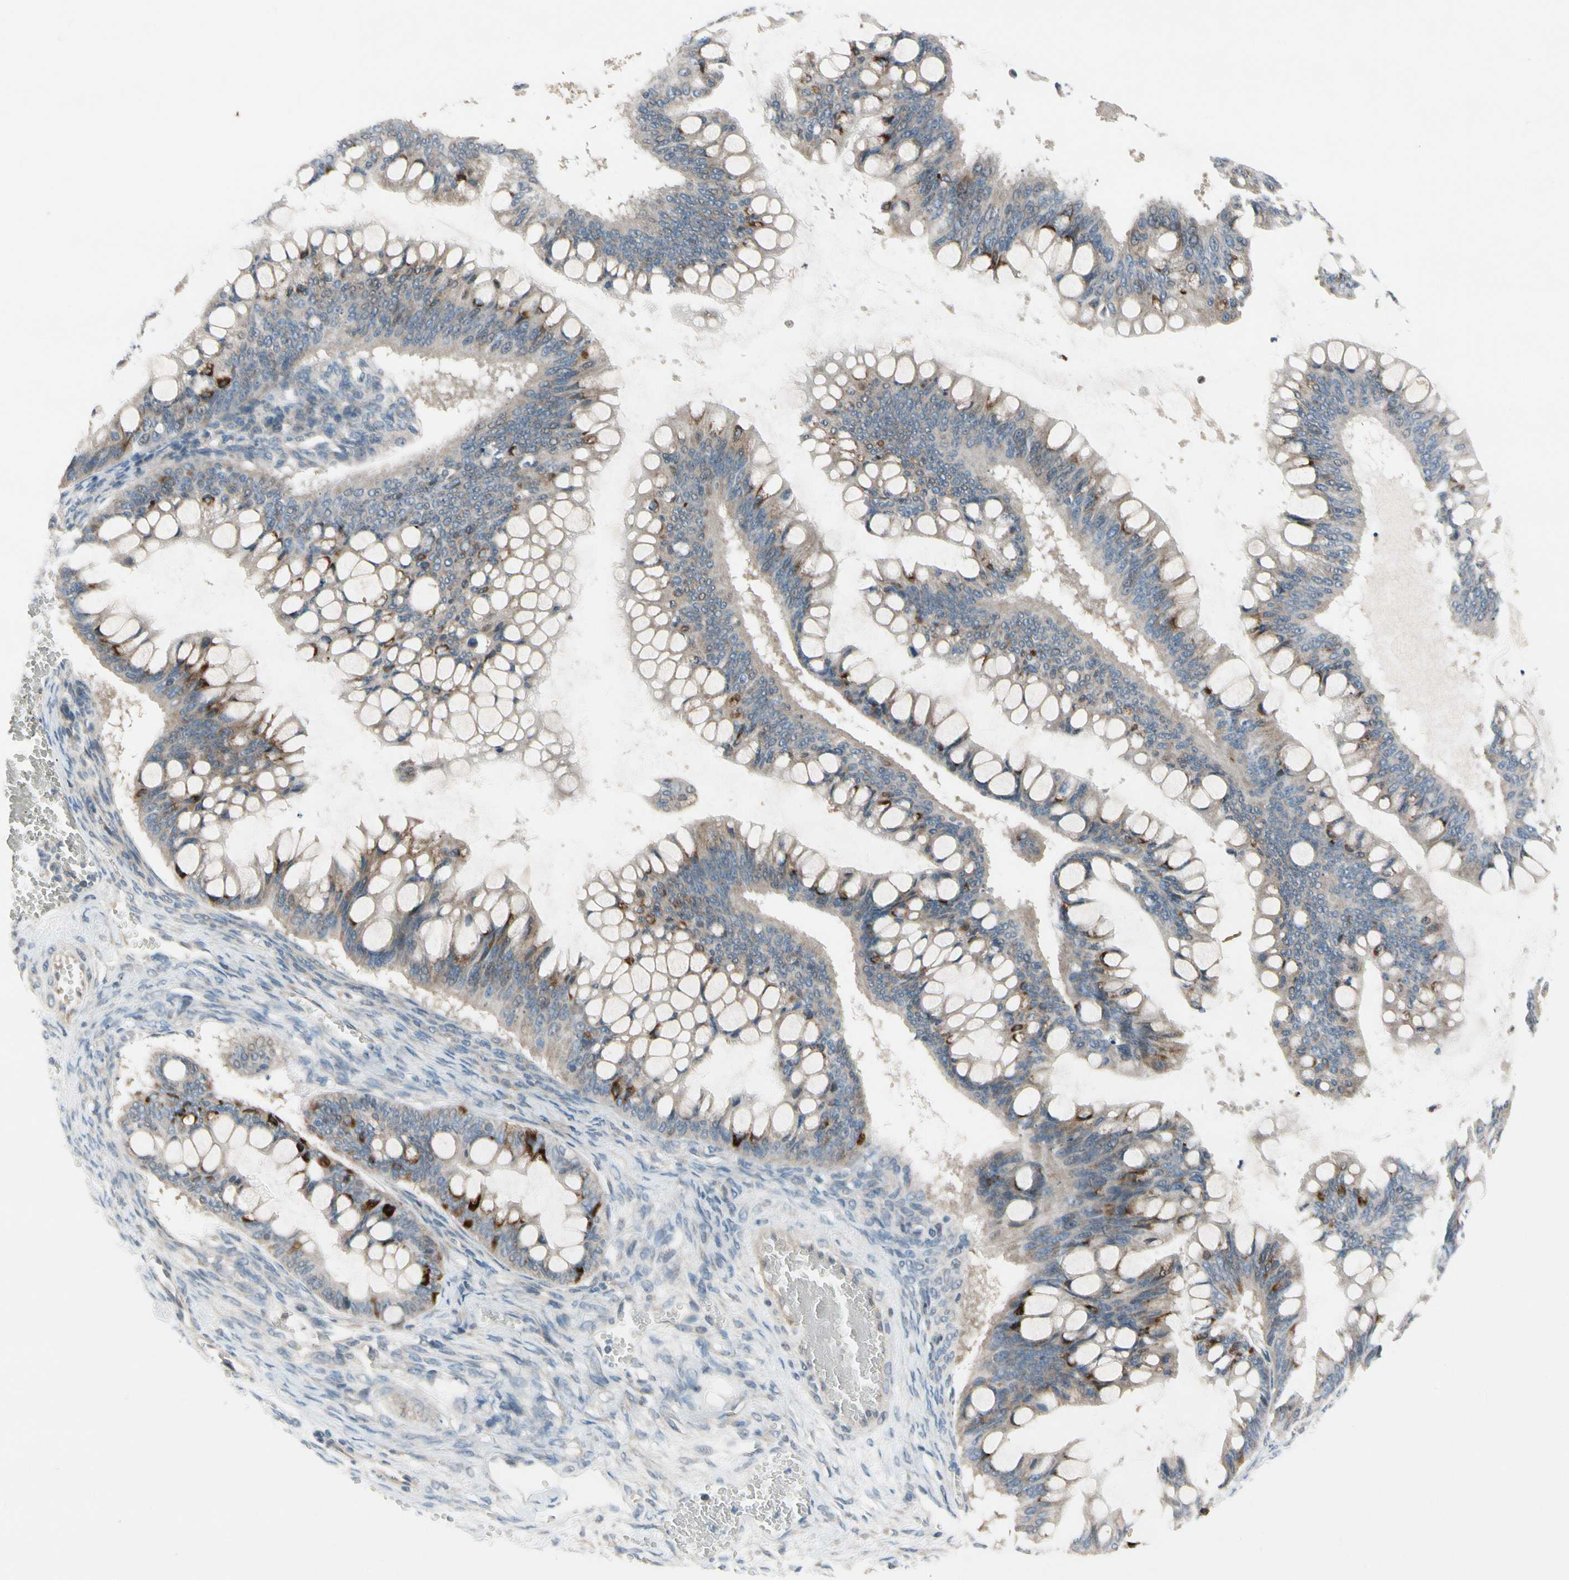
{"staining": {"intensity": "strong", "quantity": "<25%", "location": "cytoplasmic/membranous"}, "tissue": "ovarian cancer", "cell_type": "Tumor cells", "image_type": "cancer", "snomed": [{"axis": "morphology", "description": "Cystadenocarcinoma, mucinous, NOS"}, {"axis": "topography", "description": "Ovary"}], "caption": "Approximately <25% of tumor cells in human ovarian cancer (mucinous cystadenocarcinoma) exhibit strong cytoplasmic/membranous protein positivity as visualized by brown immunohistochemical staining.", "gene": "PIP5K1B", "patient": {"sex": "female", "age": 73}}